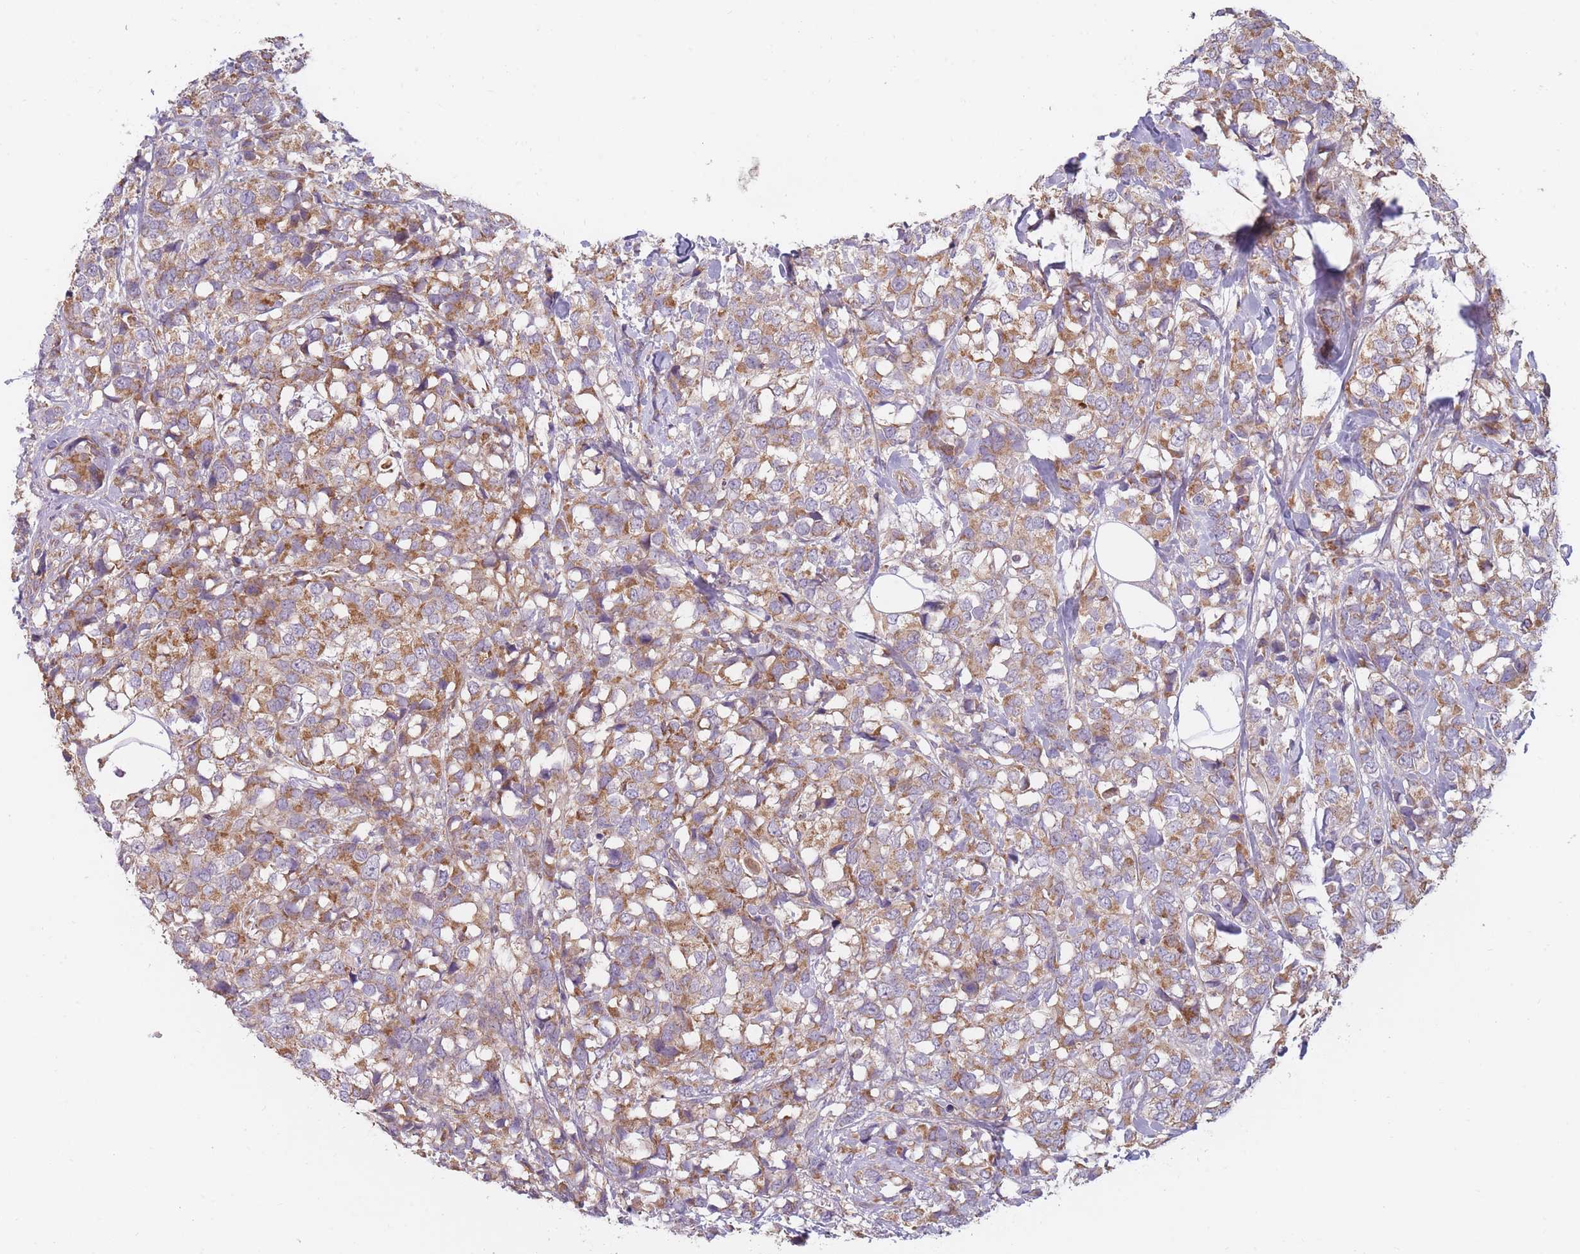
{"staining": {"intensity": "moderate", "quantity": ">75%", "location": "cytoplasmic/membranous"}, "tissue": "breast cancer", "cell_type": "Tumor cells", "image_type": "cancer", "snomed": [{"axis": "morphology", "description": "Lobular carcinoma"}, {"axis": "topography", "description": "Breast"}], "caption": "Lobular carcinoma (breast) stained with DAB (3,3'-diaminobenzidine) immunohistochemistry shows medium levels of moderate cytoplasmic/membranous expression in approximately >75% of tumor cells. Ihc stains the protein in brown and the nuclei are stained blue.", "gene": "NDUFA9", "patient": {"sex": "female", "age": 59}}